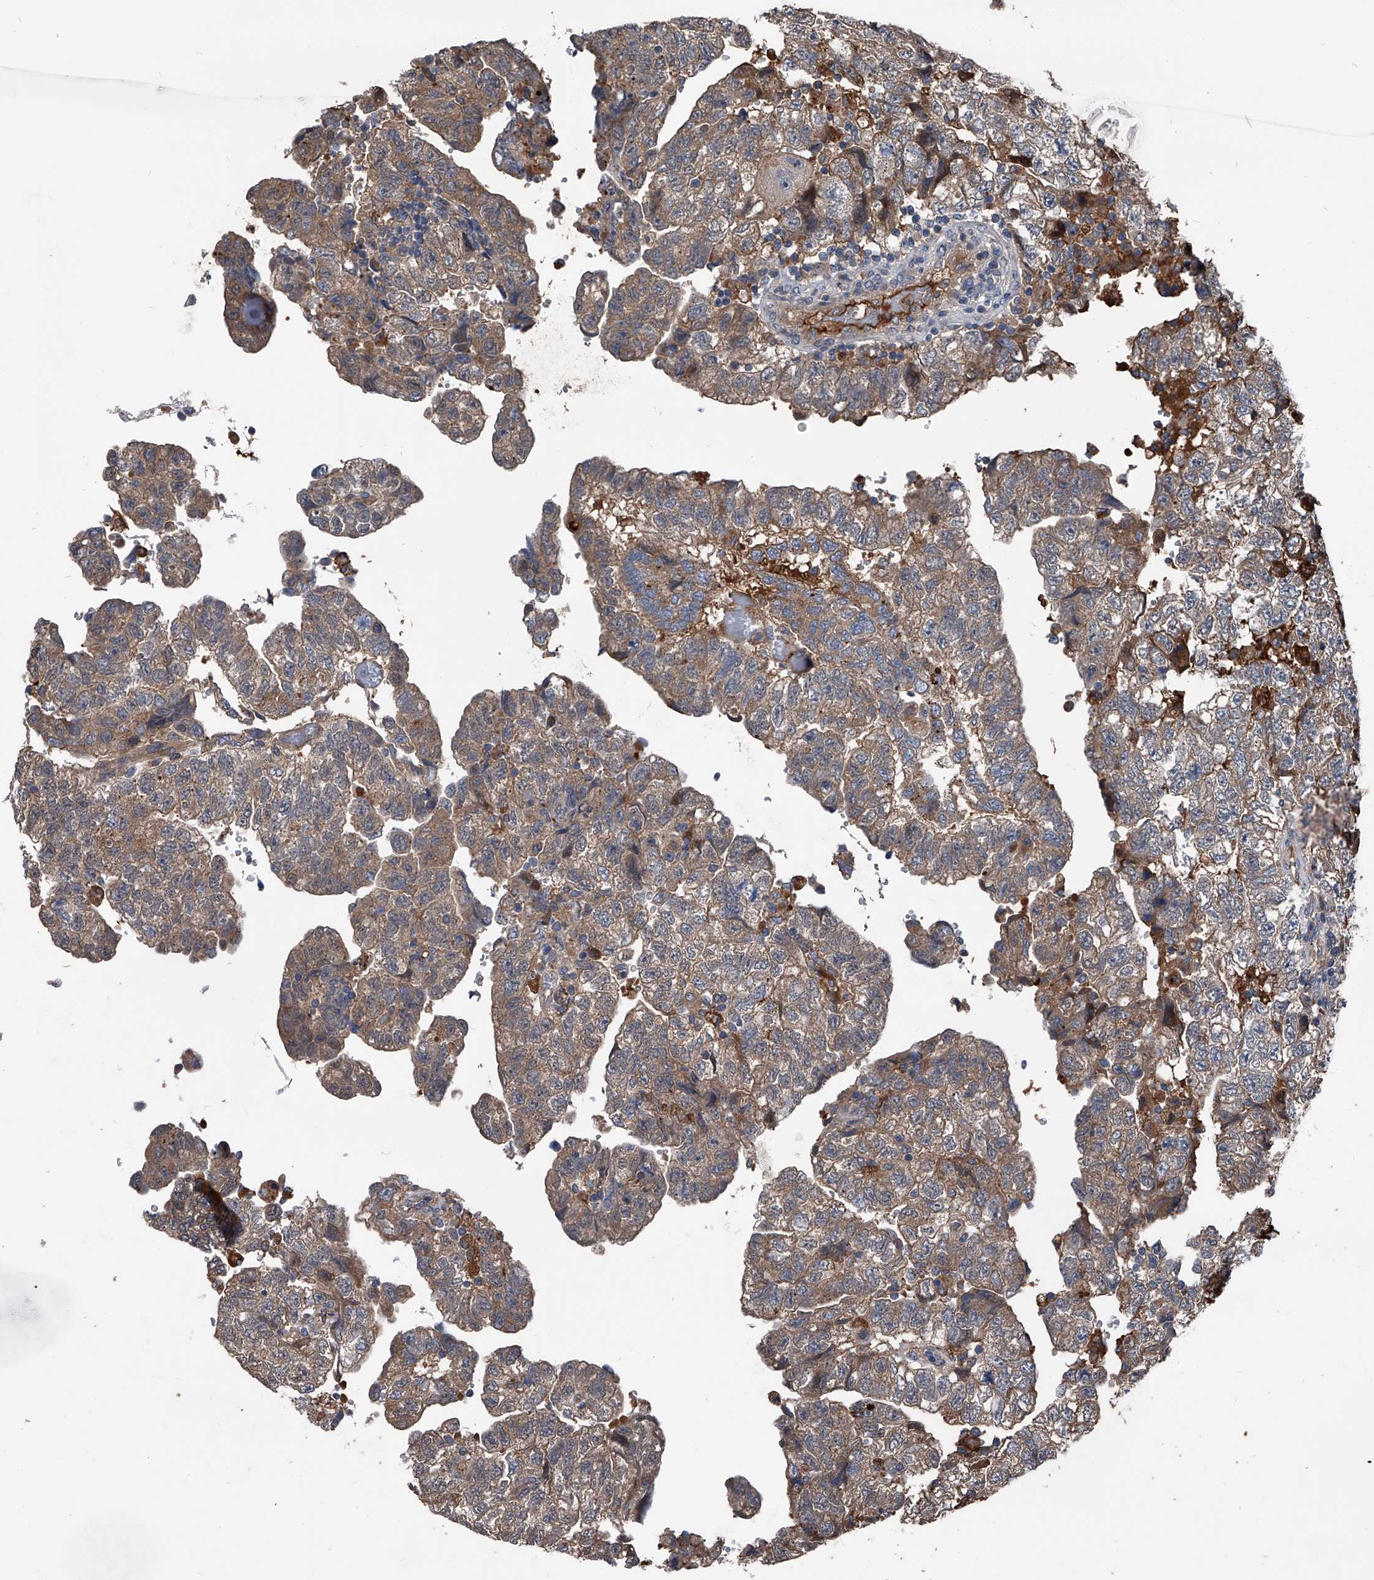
{"staining": {"intensity": "moderate", "quantity": ">75%", "location": "cytoplasmic/membranous"}, "tissue": "testis cancer", "cell_type": "Tumor cells", "image_type": "cancer", "snomed": [{"axis": "morphology", "description": "Carcinoma, Embryonal, NOS"}, {"axis": "topography", "description": "Testis"}], "caption": "Brown immunohistochemical staining in testis embryonal carcinoma demonstrates moderate cytoplasmic/membranous staining in approximately >75% of tumor cells.", "gene": "KIF13A", "patient": {"sex": "male", "age": 36}}